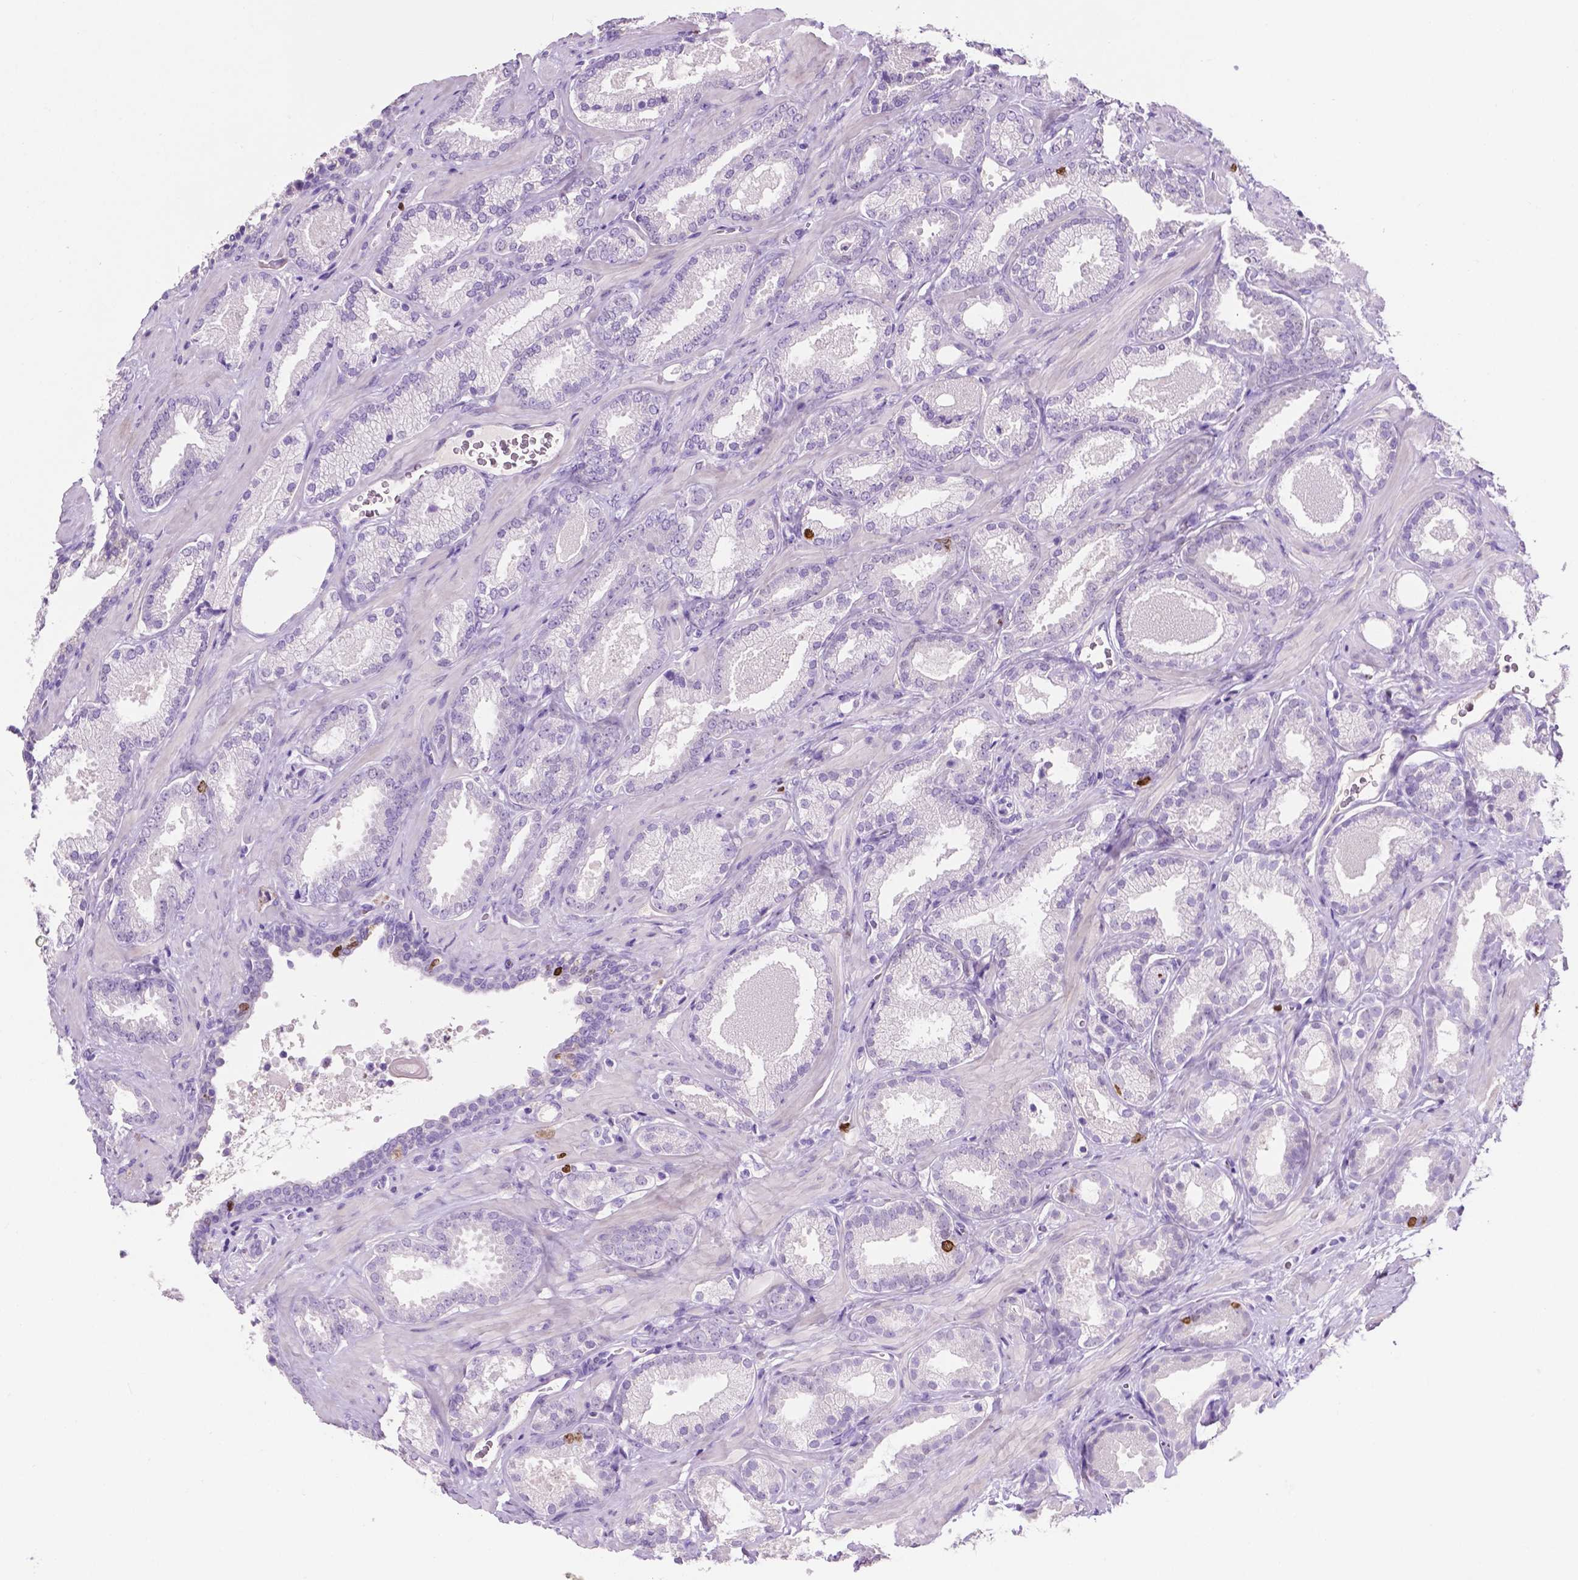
{"staining": {"intensity": "moderate", "quantity": "<25%", "location": "nuclear"}, "tissue": "prostate cancer", "cell_type": "Tumor cells", "image_type": "cancer", "snomed": [{"axis": "morphology", "description": "Adenocarcinoma, Low grade"}, {"axis": "topography", "description": "Prostate"}], "caption": "The image exhibits staining of prostate cancer, revealing moderate nuclear protein positivity (brown color) within tumor cells.", "gene": "SIAH2", "patient": {"sex": "male", "age": 62}}